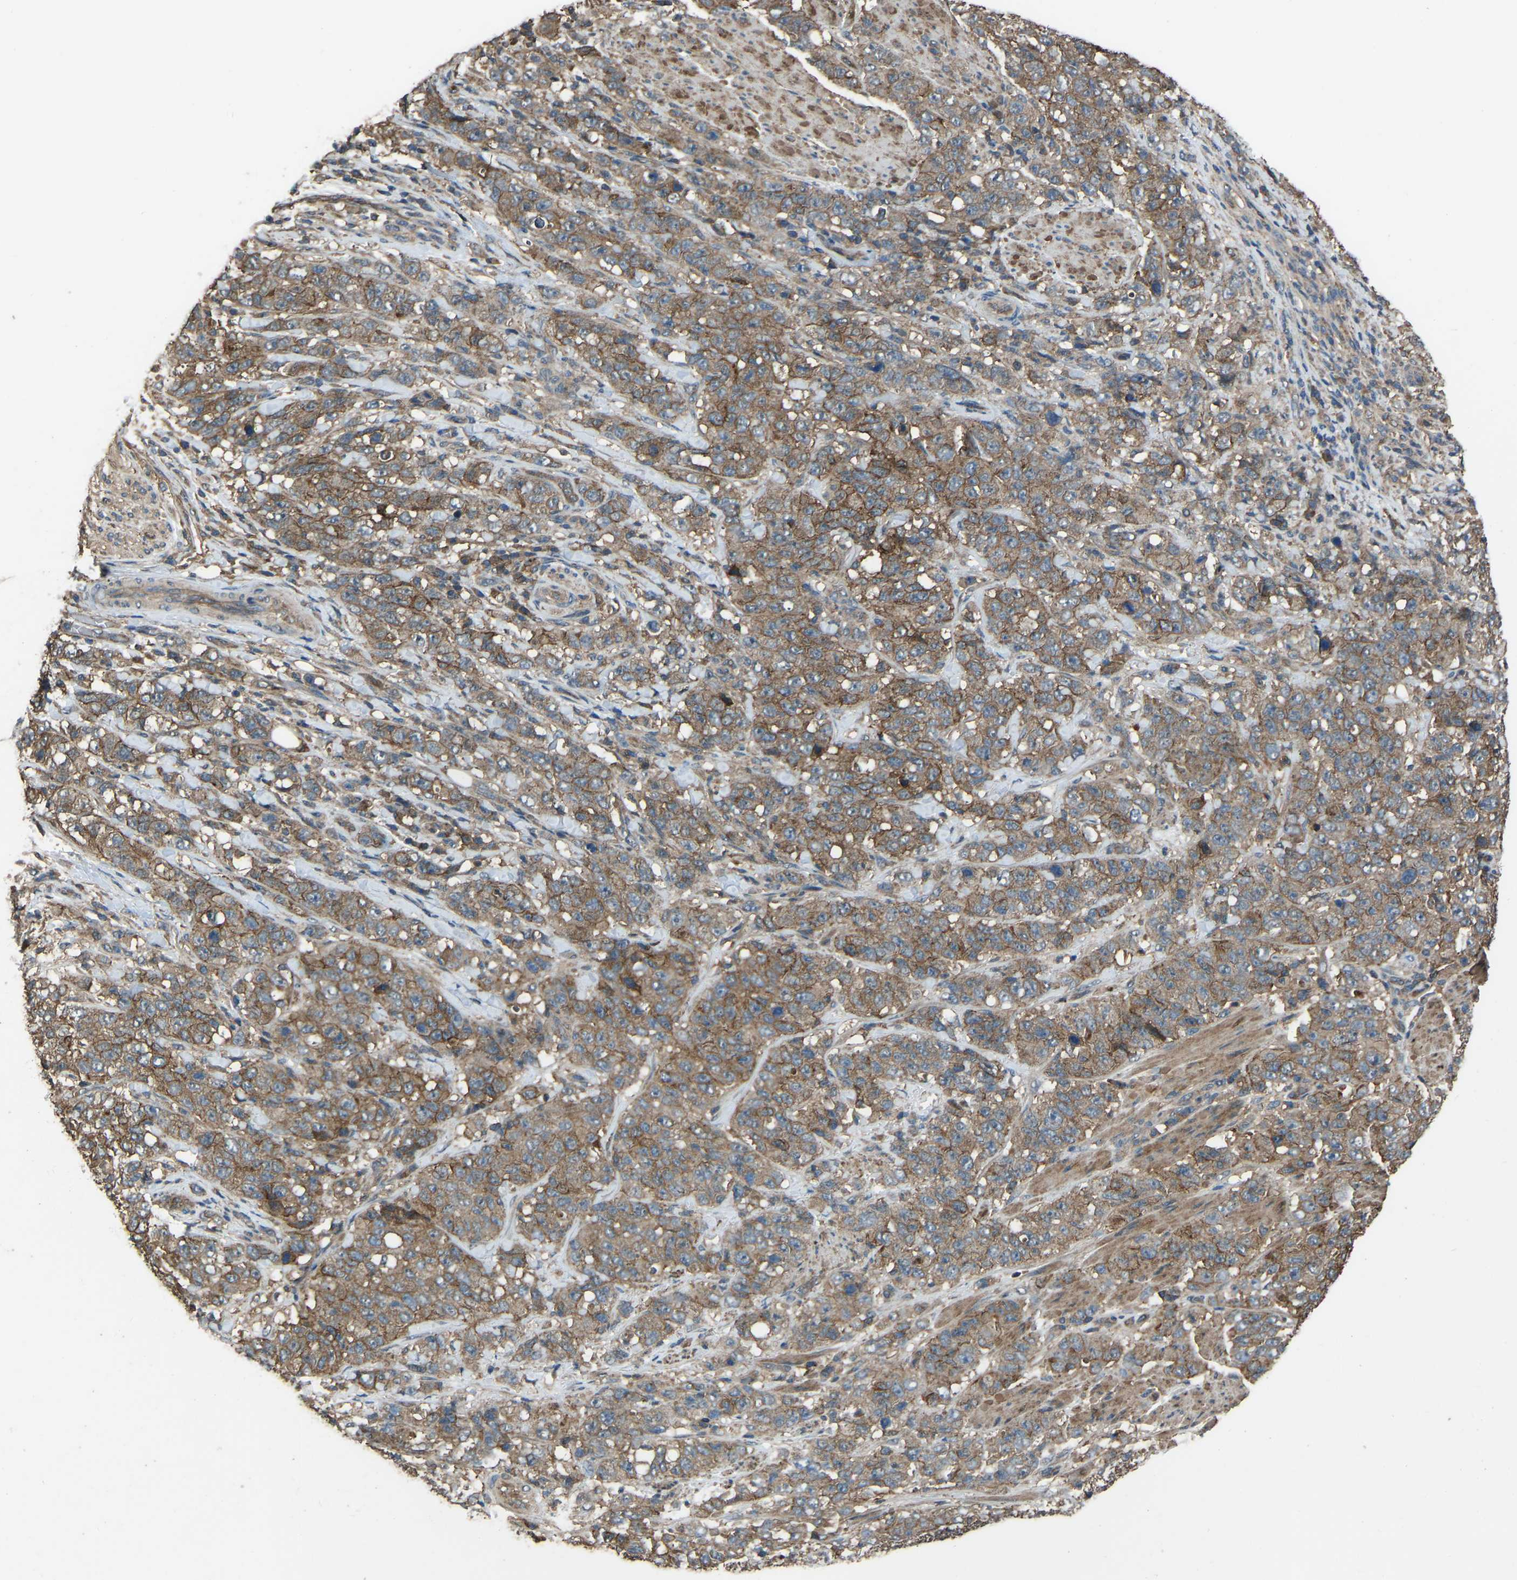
{"staining": {"intensity": "moderate", "quantity": ">75%", "location": "cytoplasmic/membranous"}, "tissue": "stomach cancer", "cell_type": "Tumor cells", "image_type": "cancer", "snomed": [{"axis": "morphology", "description": "Adenocarcinoma, NOS"}, {"axis": "topography", "description": "Stomach"}], "caption": "Stomach cancer tissue reveals moderate cytoplasmic/membranous expression in approximately >75% of tumor cells, visualized by immunohistochemistry.", "gene": "SLC4A2", "patient": {"sex": "male", "age": 48}}